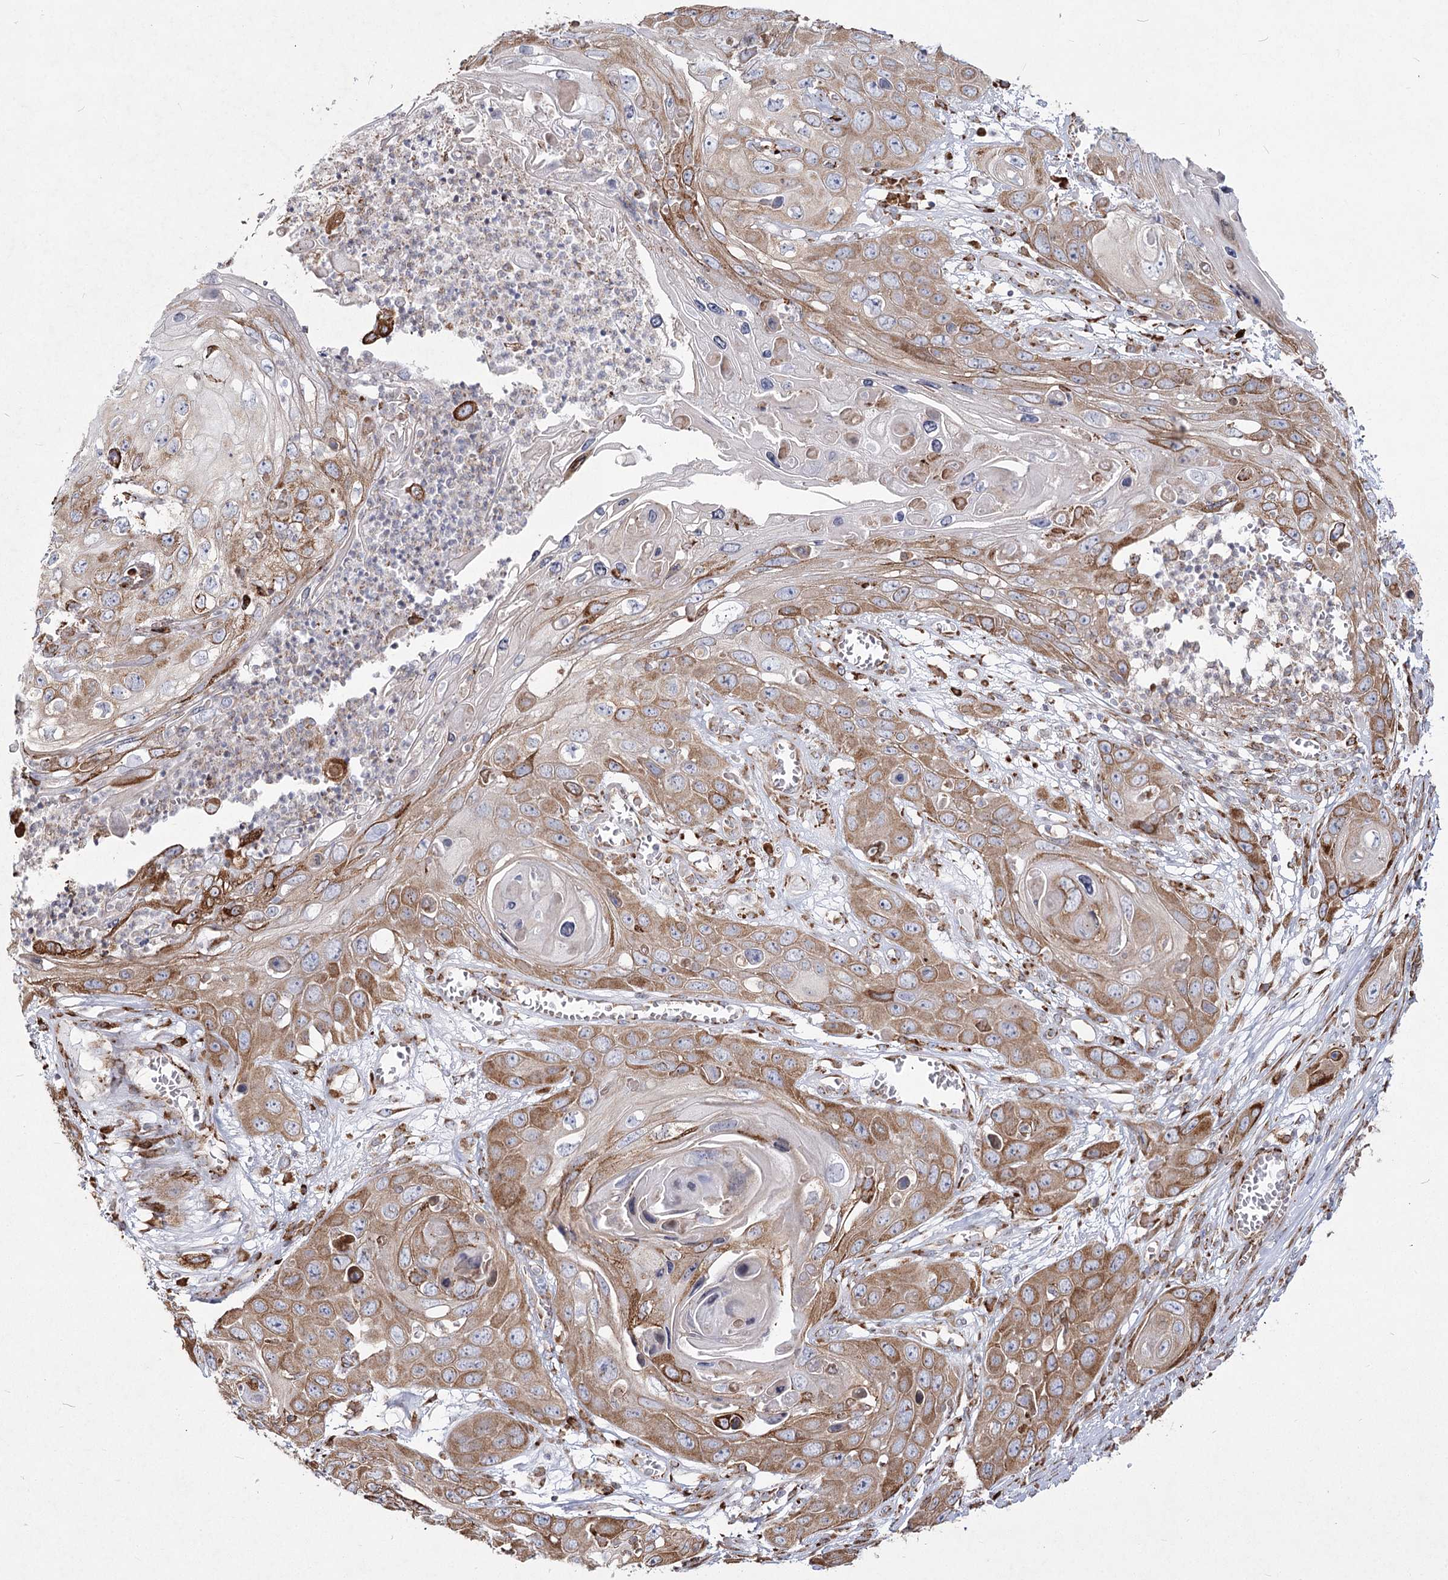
{"staining": {"intensity": "moderate", "quantity": ">75%", "location": "cytoplasmic/membranous"}, "tissue": "skin cancer", "cell_type": "Tumor cells", "image_type": "cancer", "snomed": [{"axis": "morphology", "description": "Squamous cell carcinoma, NOS"}, {"axis": "topography", "description": "Skin"}], "caption": "Moderate cytoplasmic/membranous staining for a protein is seen in about >75% of tumor cells of skin cancer using immunohistochemistry.", "gene": "NHLRC2", "patient": {"sex": "male", "age": 55}}